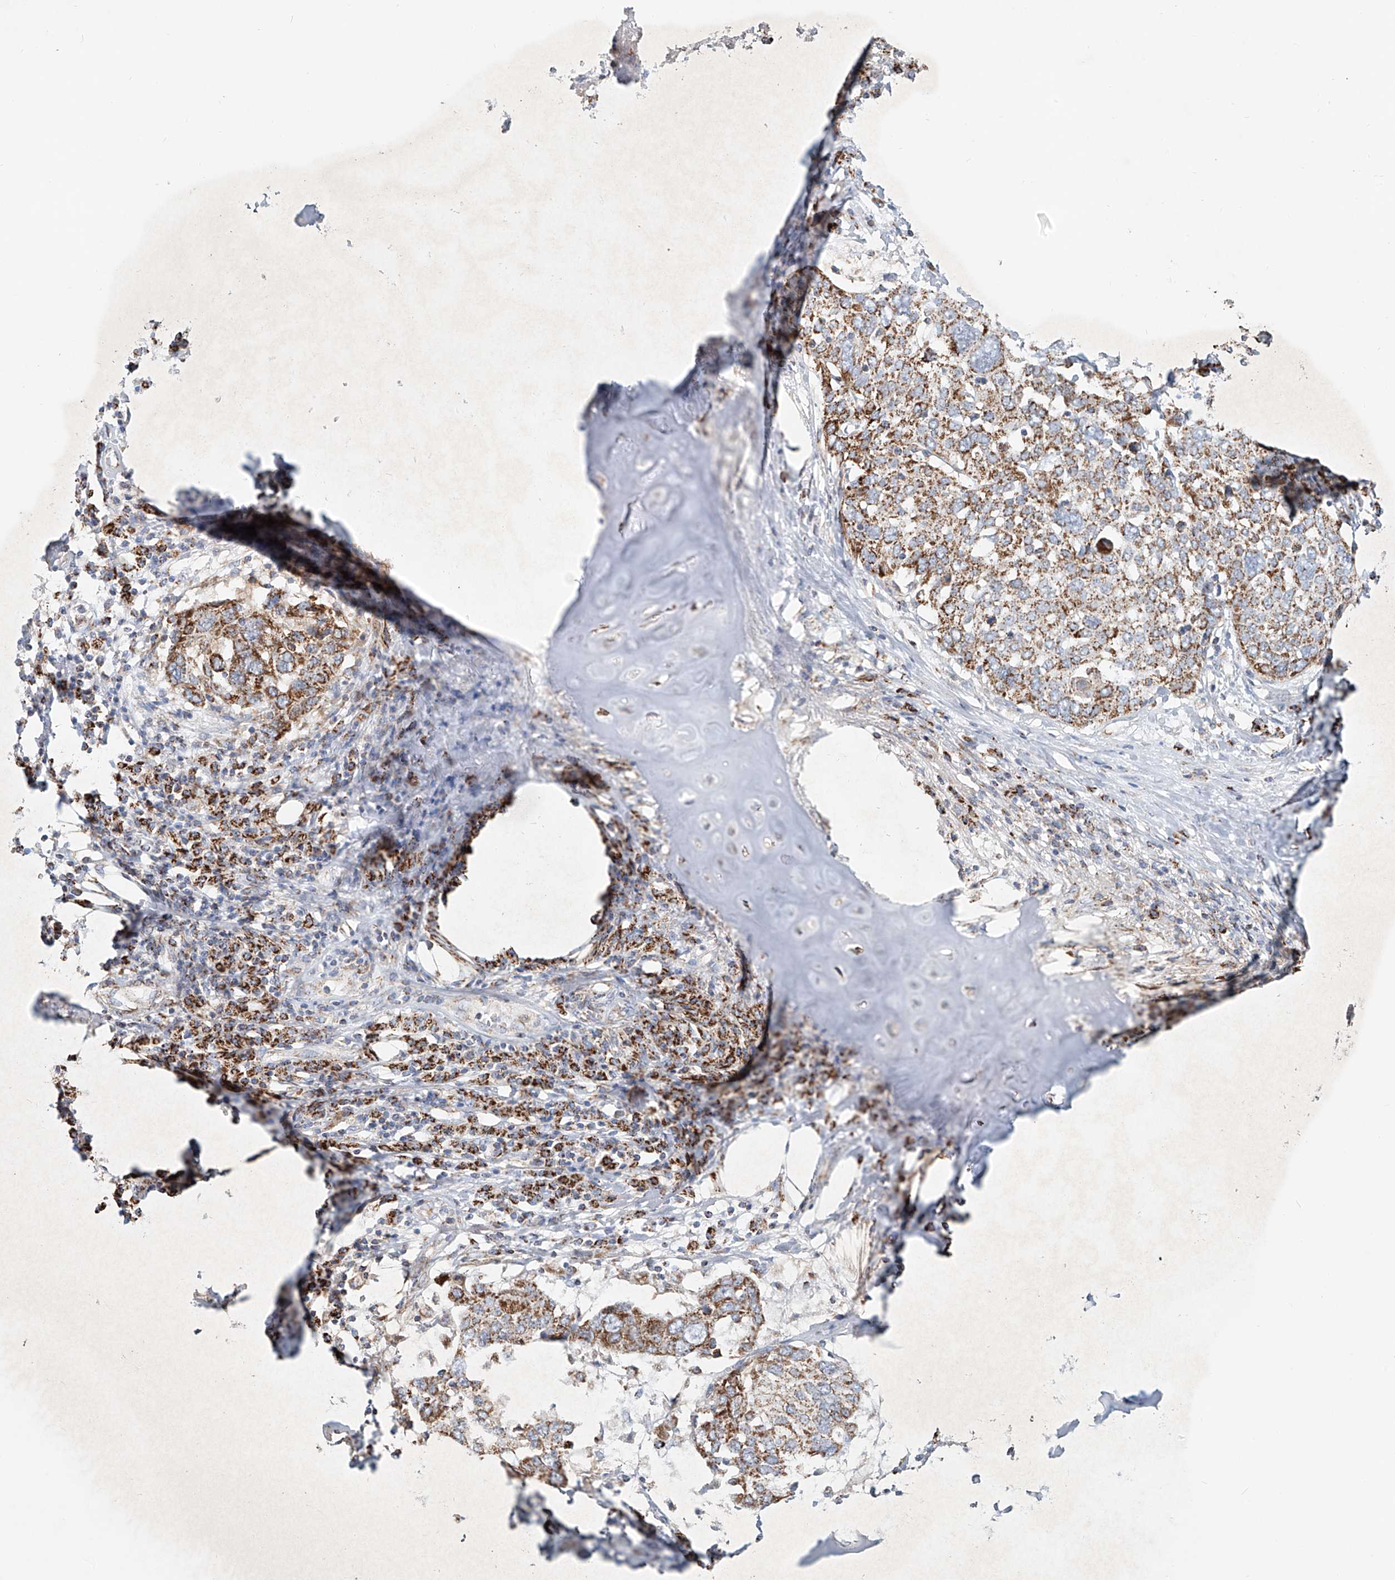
{"staining": {"intensity": "moderate", "quantity": ">75%", "location": "cytoplasmic/membranous"}, "tissue": "lung cancer", "cell_type": "Tumor cells", "image_type": "cancer", "snomed": [{"axis": "morphology", "description": "Squamous cell carcinoma, NOS"}, {"axis": "topography", "description": "Lung"}], "caption": "Immunohistochemistry photomicrograph of squamous cell carcinoma (lung) stained for a protein (brown), which exhibits medium levels of moderate cytoplasmic/membranous staining in approximately >75% of tumor cells.", "gene": "CARD10", "patient": {"sex": "male", "age": 65}}